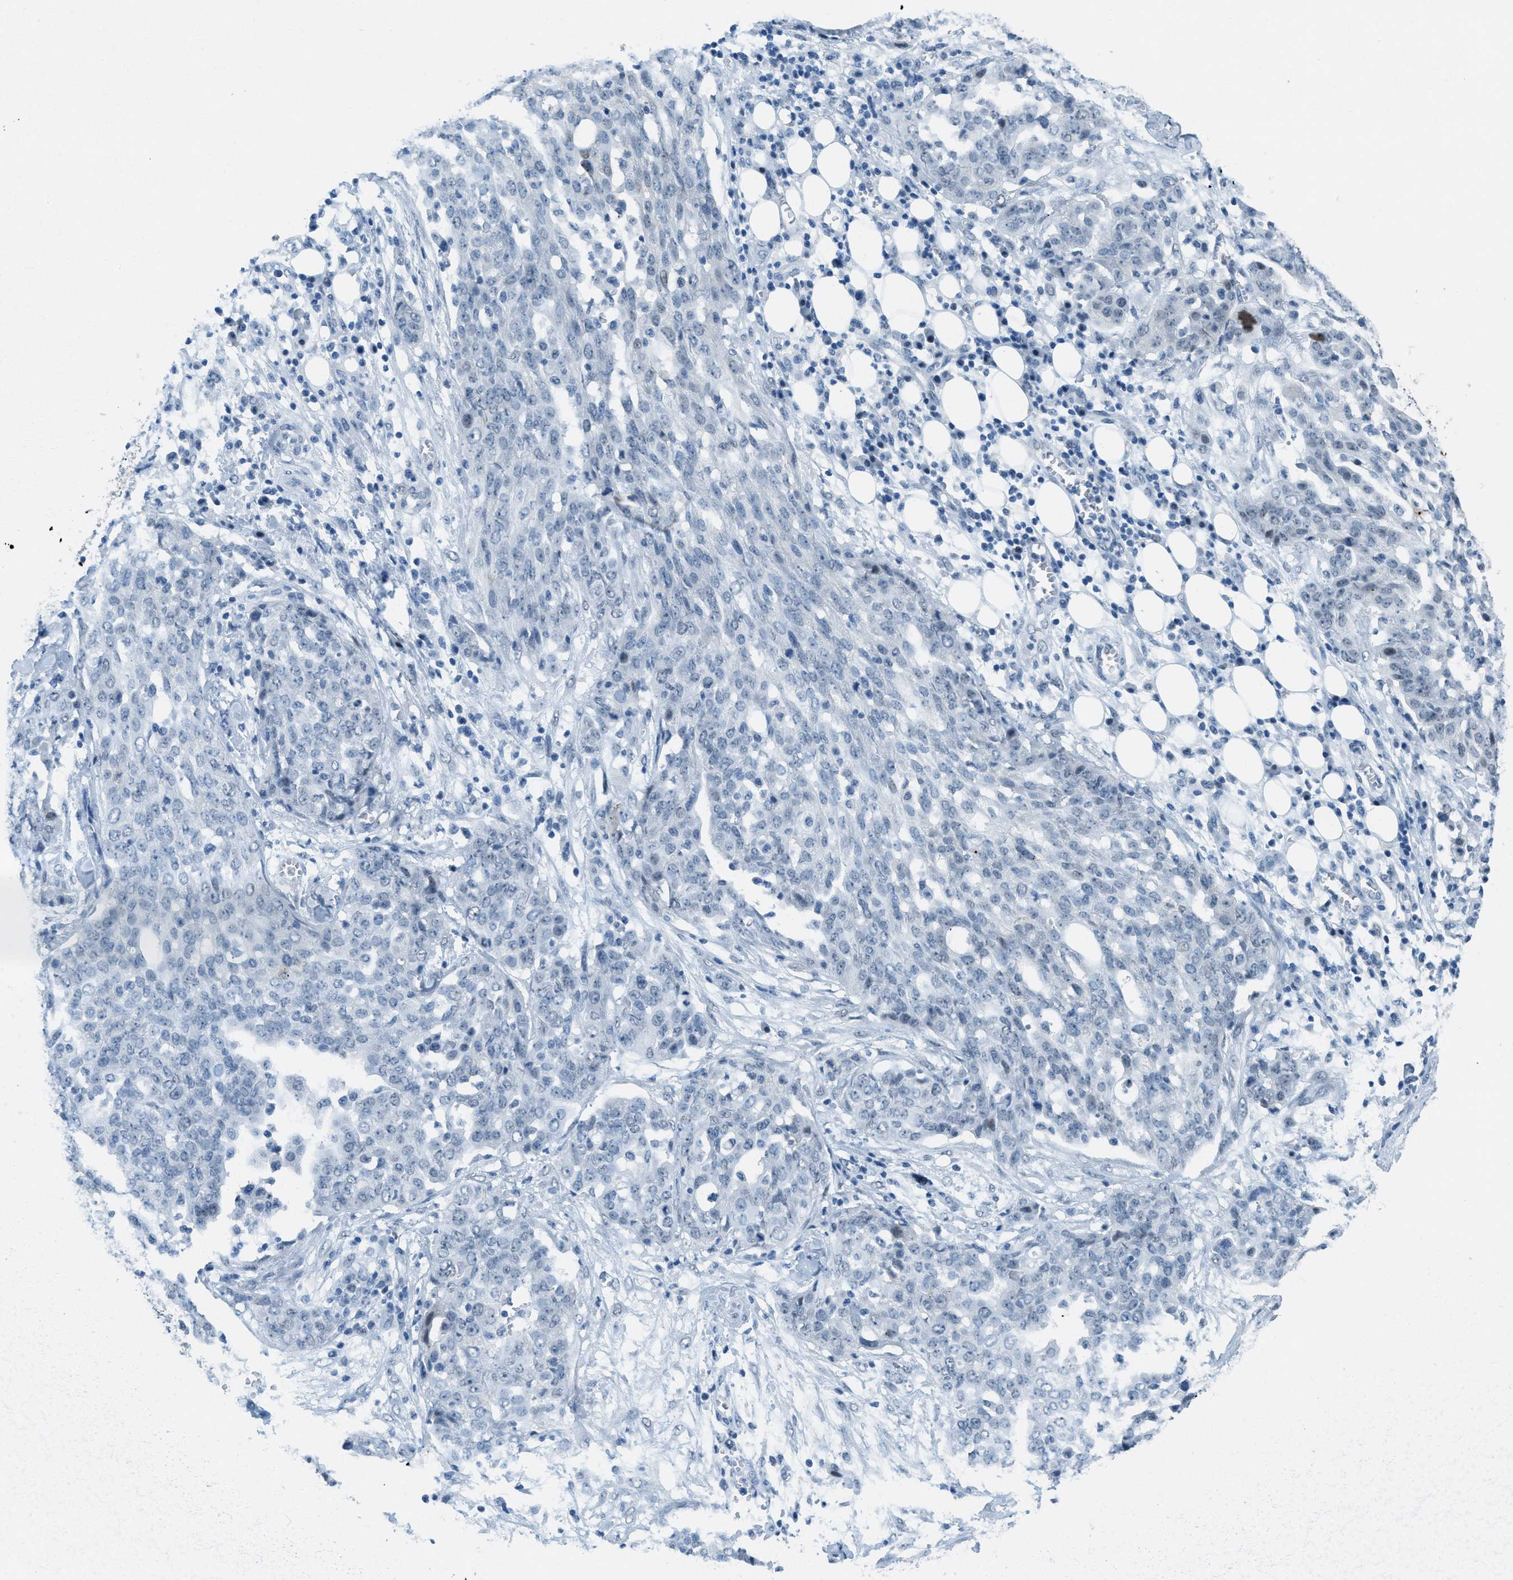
{"staining": {"intensity": "negative", "quantity": "none", "location": "none"}, "tissue": "ovarian cancer", "cell_type": "Tumor cells", "image_type": "cancer", "snomed": [{"axis": "morphology", "description": "Cystadenocarcinoma, serous, NOS"}, {"axis": "topography", "description": "Soft tissue"}, {"axis": "topography", "description": "Ovary"}], "caption": "DAB (3,3'-diaminobenzidine) immunohistochemical staining of ovarian cancer (serous cystadenocarcinoma) demonstrates no significant staining in tumor cells. Brightfield microscopy of IHC stained with DAB (3,3'-diaminobenzidine) (brown) and hematoxylin (blue), captured at high magnification.", "gene": "TTC13", "patient": {"sex": "female", "age": 57}}